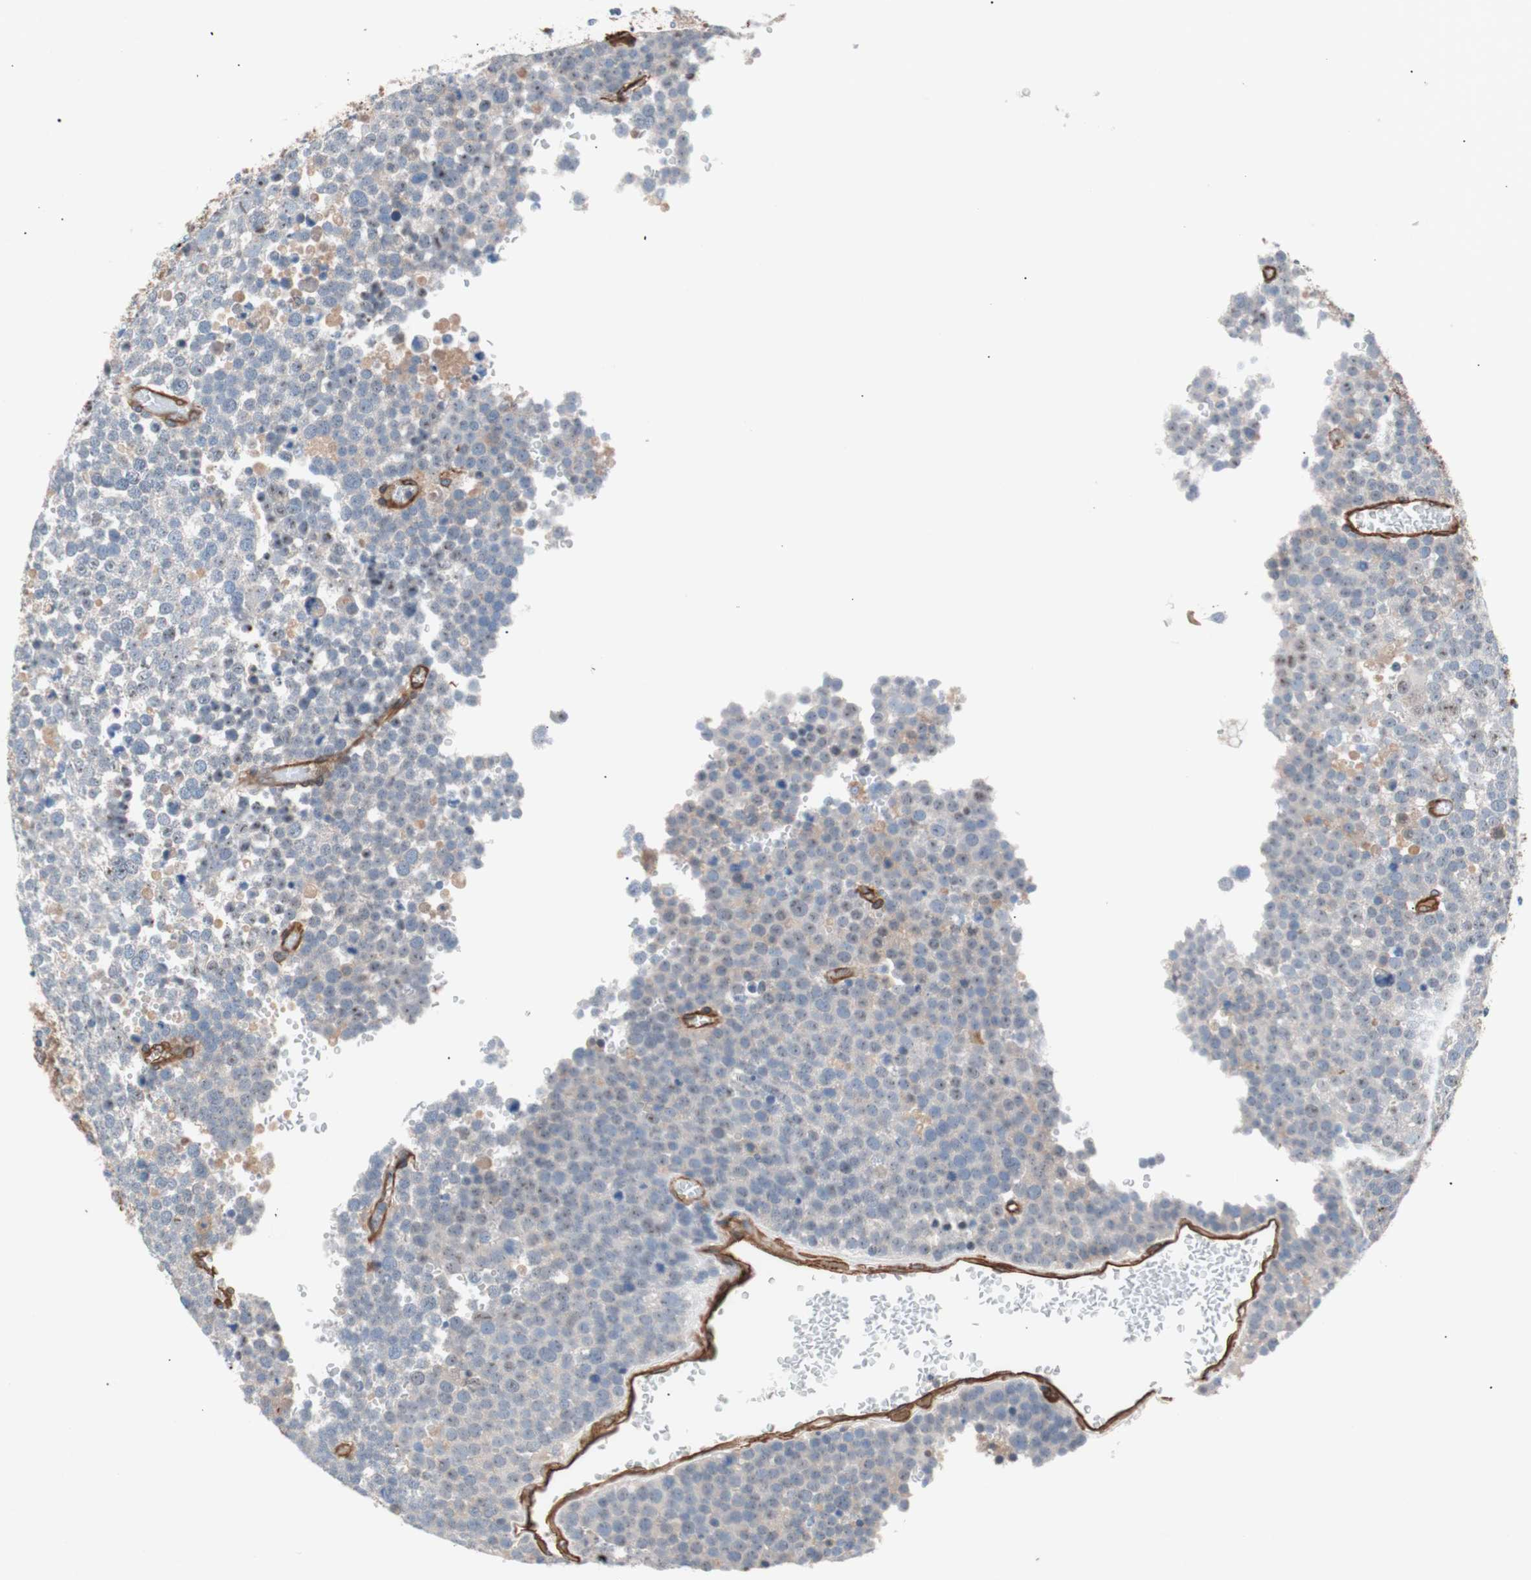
{"staining": {"intensity": "negative", "quantity": "none", "location": "none"}, "tissue": "testis cancer", "cell_type": "Tumor cells", "image_type": "cancer", "snomed": [{"axis": "morphology", "description": "Seminoma, NOS"}, {"axis": "topography", "description": "Testis"}], "caption": "A high-resolution image shows immunohistochemistry staining of testis seminoma, which reveals no significant positivity in tumor cells. (Stains: DAB immunohistochemistry (IHC) with hematoxylin counter stain, Microscopy: brightfield microscopy at high magnification).", "gene": "SPINT1", "patient": {"sex": "male", "age": 71}}